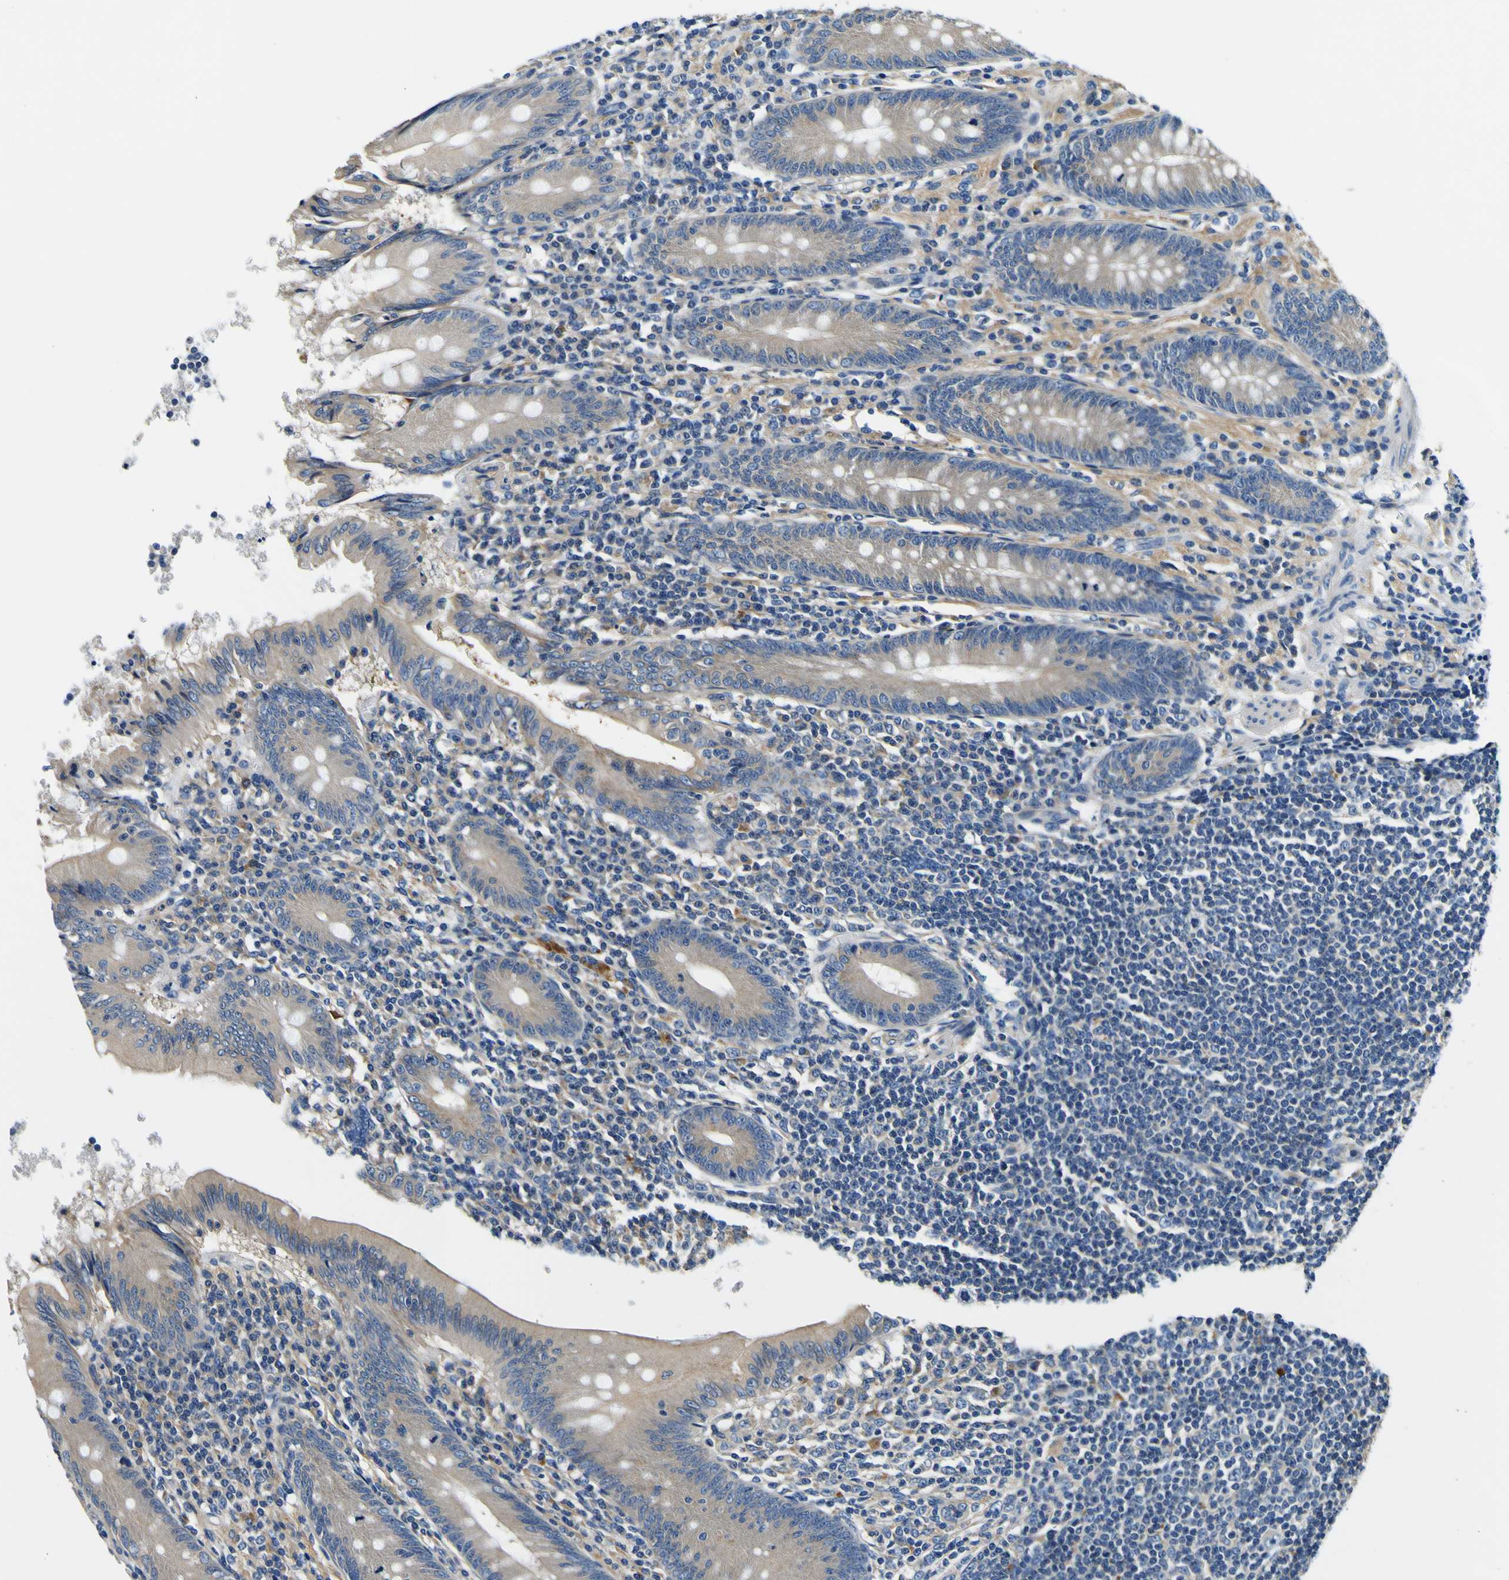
{"staining": {"intensity": "moderate", "quantity": ">75%", "location": "cytoplasmic/membranous"}, "tissue": "appendix", "cell_type": "Glandular cells", "image_type": "normal", "snomed": [{"axis": "morphology", "description": "Normal tissue, NOS"}, {"axis": "morphology", "description": "Inflammation, NOS"}, {"axis": "topography", "description": "Appendix"}], "caption": "Immunohistochemistry (IHC) staining of unremarkable appendix, which displays medium levels of moderate cytoplasmic/membranous staining in approximately >75% of glandular cells indicating moderate cytoplasmic/membranous protein staining. The staining was performed using DAB (3,3'-diaminobenzidine) (brown) for protein detection and nuclei were counterstained in hematoxylin (blue).", "gene": "CLSTN1", "patient": {"sex": "male", "age": 46}}